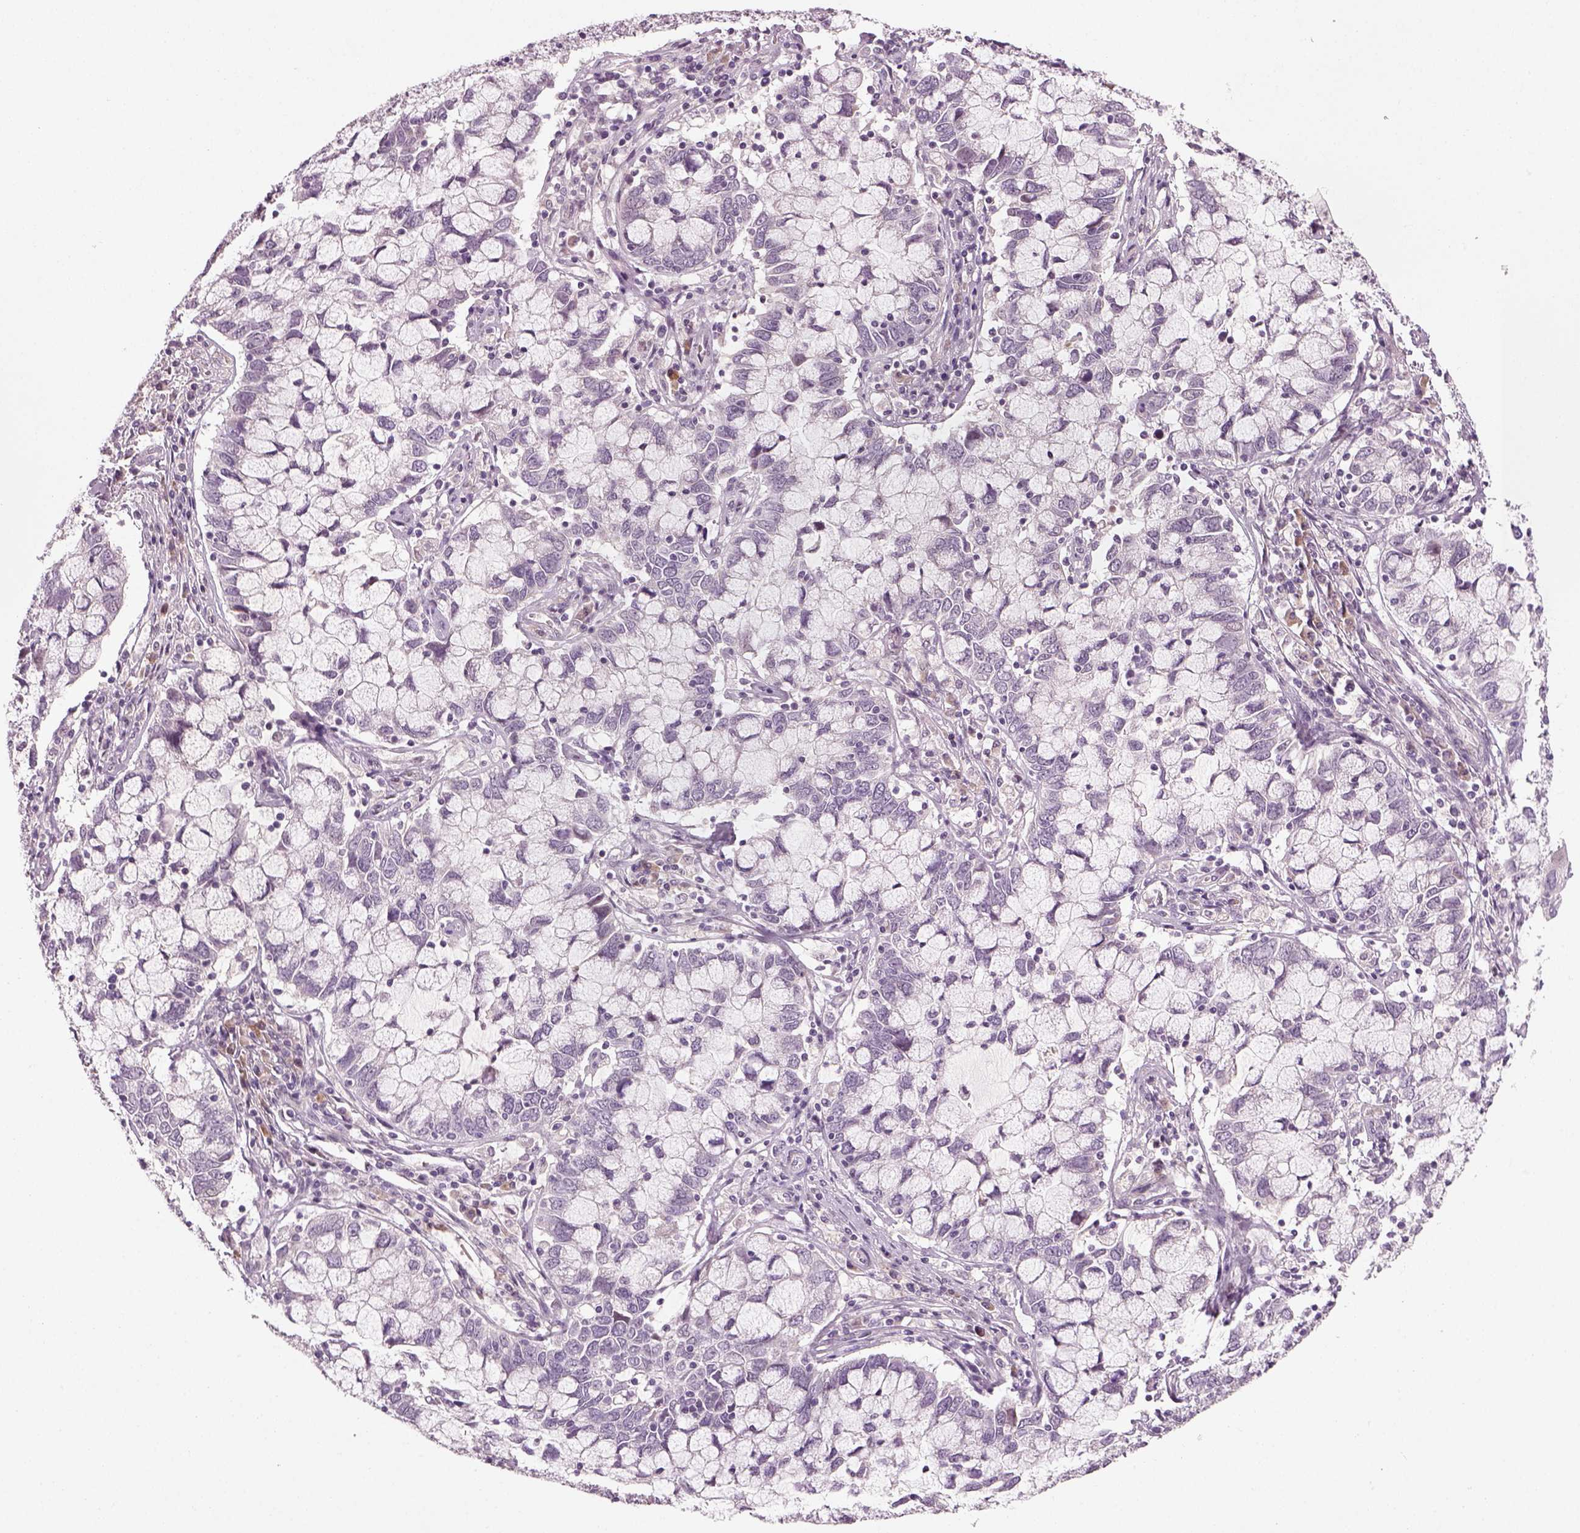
{"staining": {"intensity": "negative", "quantity": "none", "location": "none"}, "tissue": "cervical cancer", "cell_type": "Tumor cells", "image_type": "cancer", "snomed": [{"axis": "morphology", "description": "Adenocarcinoma, NOS"}, {"axis": "topography", "description": "Cervix"}], "caption": "This is an immunohistochemistry micrograph of human adenocarcinoma (cervical). There is no expression in tumor cells.", "gene": "PENK", "patient": {"sex": "female", "age": 40}}